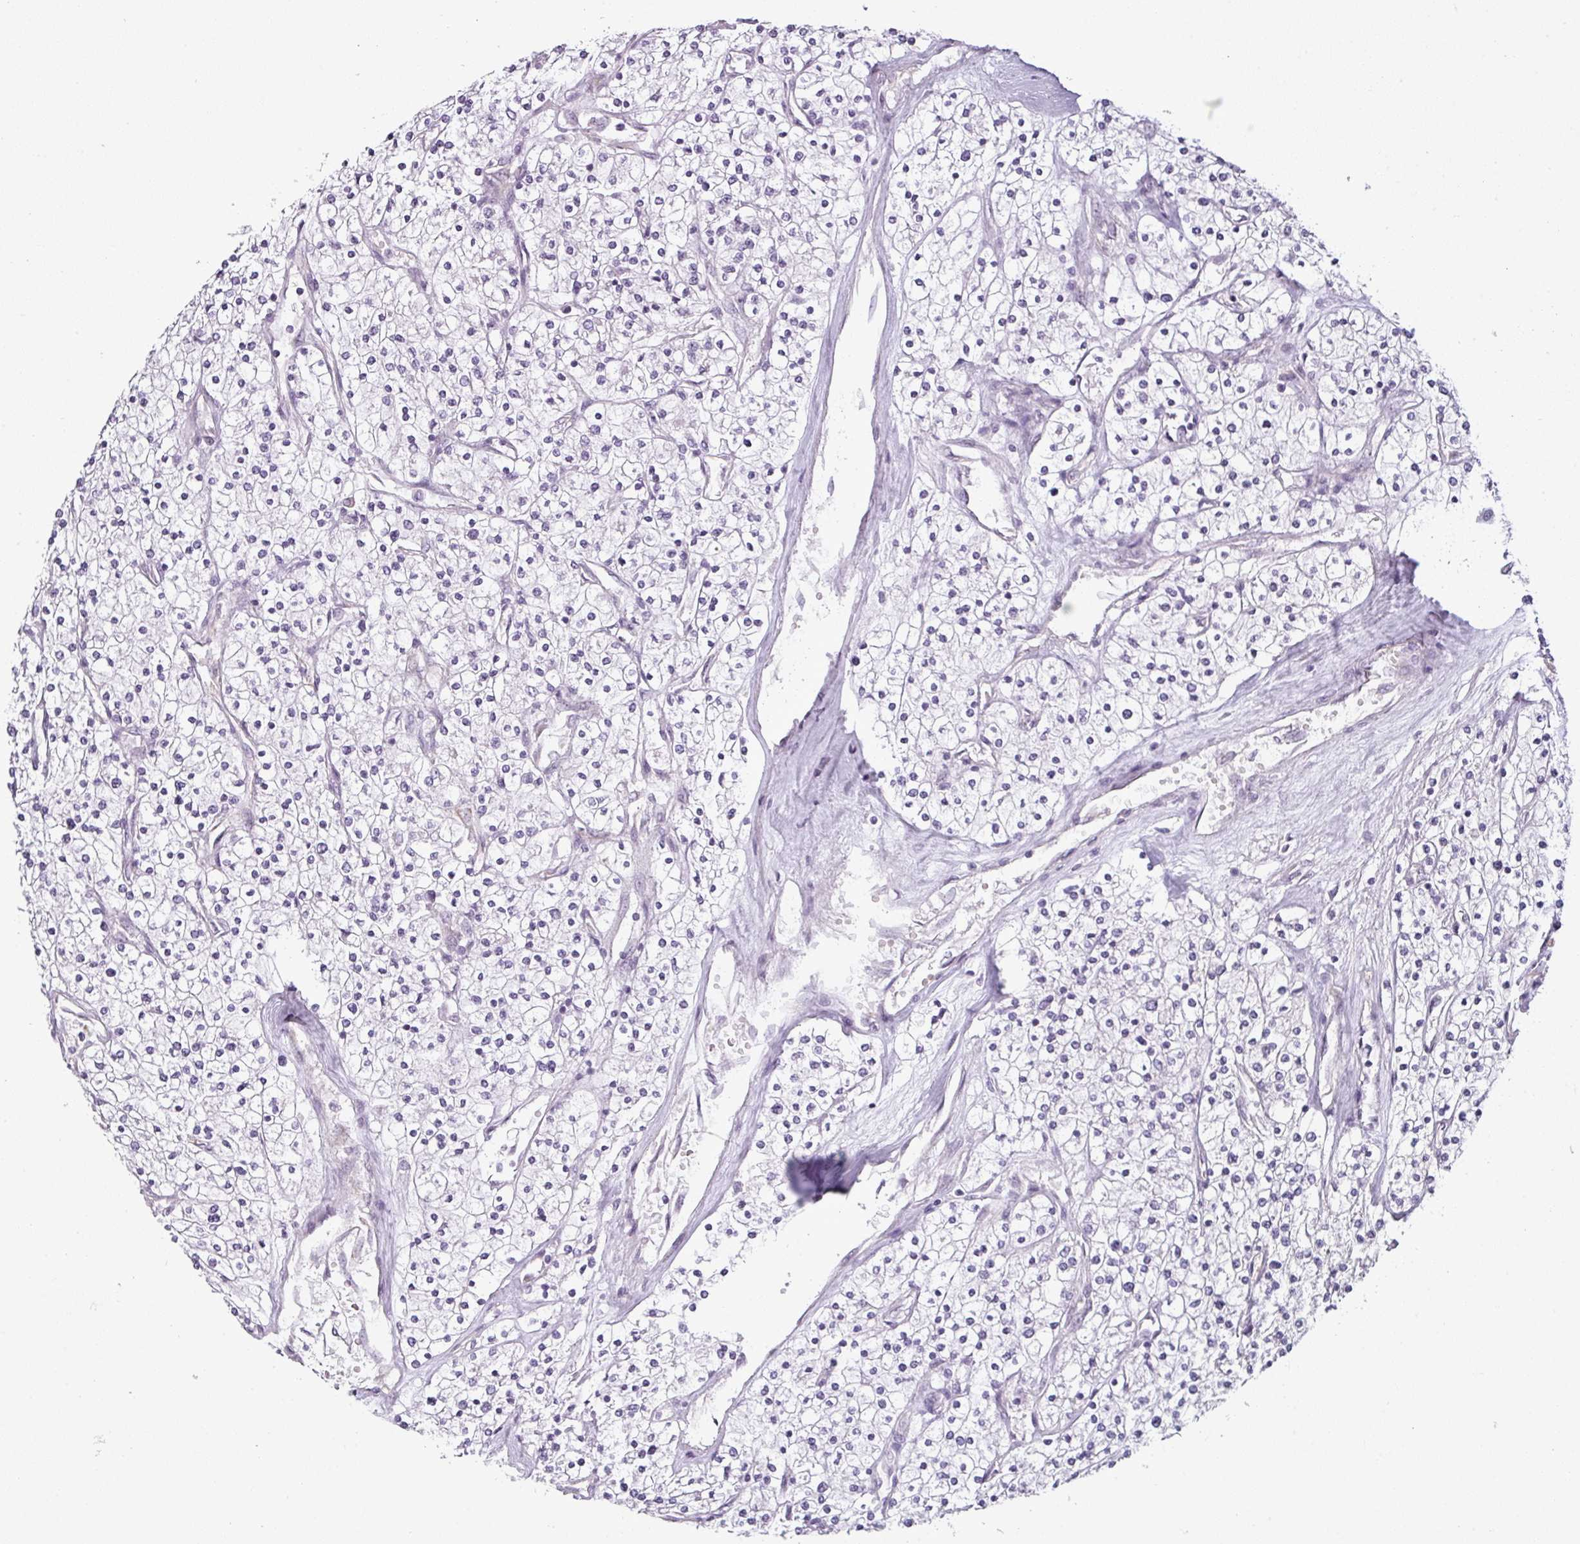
{"staining": {"intensity": "negative", "quantity": "none", "location": "none"}, "tissue": "renal cancer", "cell_type": "Tumor cells", "image_type": "cancer", "snomed": [{"axis": "morphology", "description": "Adenocarcinoma, NOS"}, {"axis": "topography", "description": "Kidney"}], "caption": "This histopathology image is of renal cancer stained with IHC to label a protein in brown with the nuclei are counter-stained blue. There is no expression in tumor cells. The staining is performed using DAB brown chromogen with nuclei counter-stained in using hematoxylin.", "gene": "OR52D1", "patient": {"sex": "male", "age": 80}}